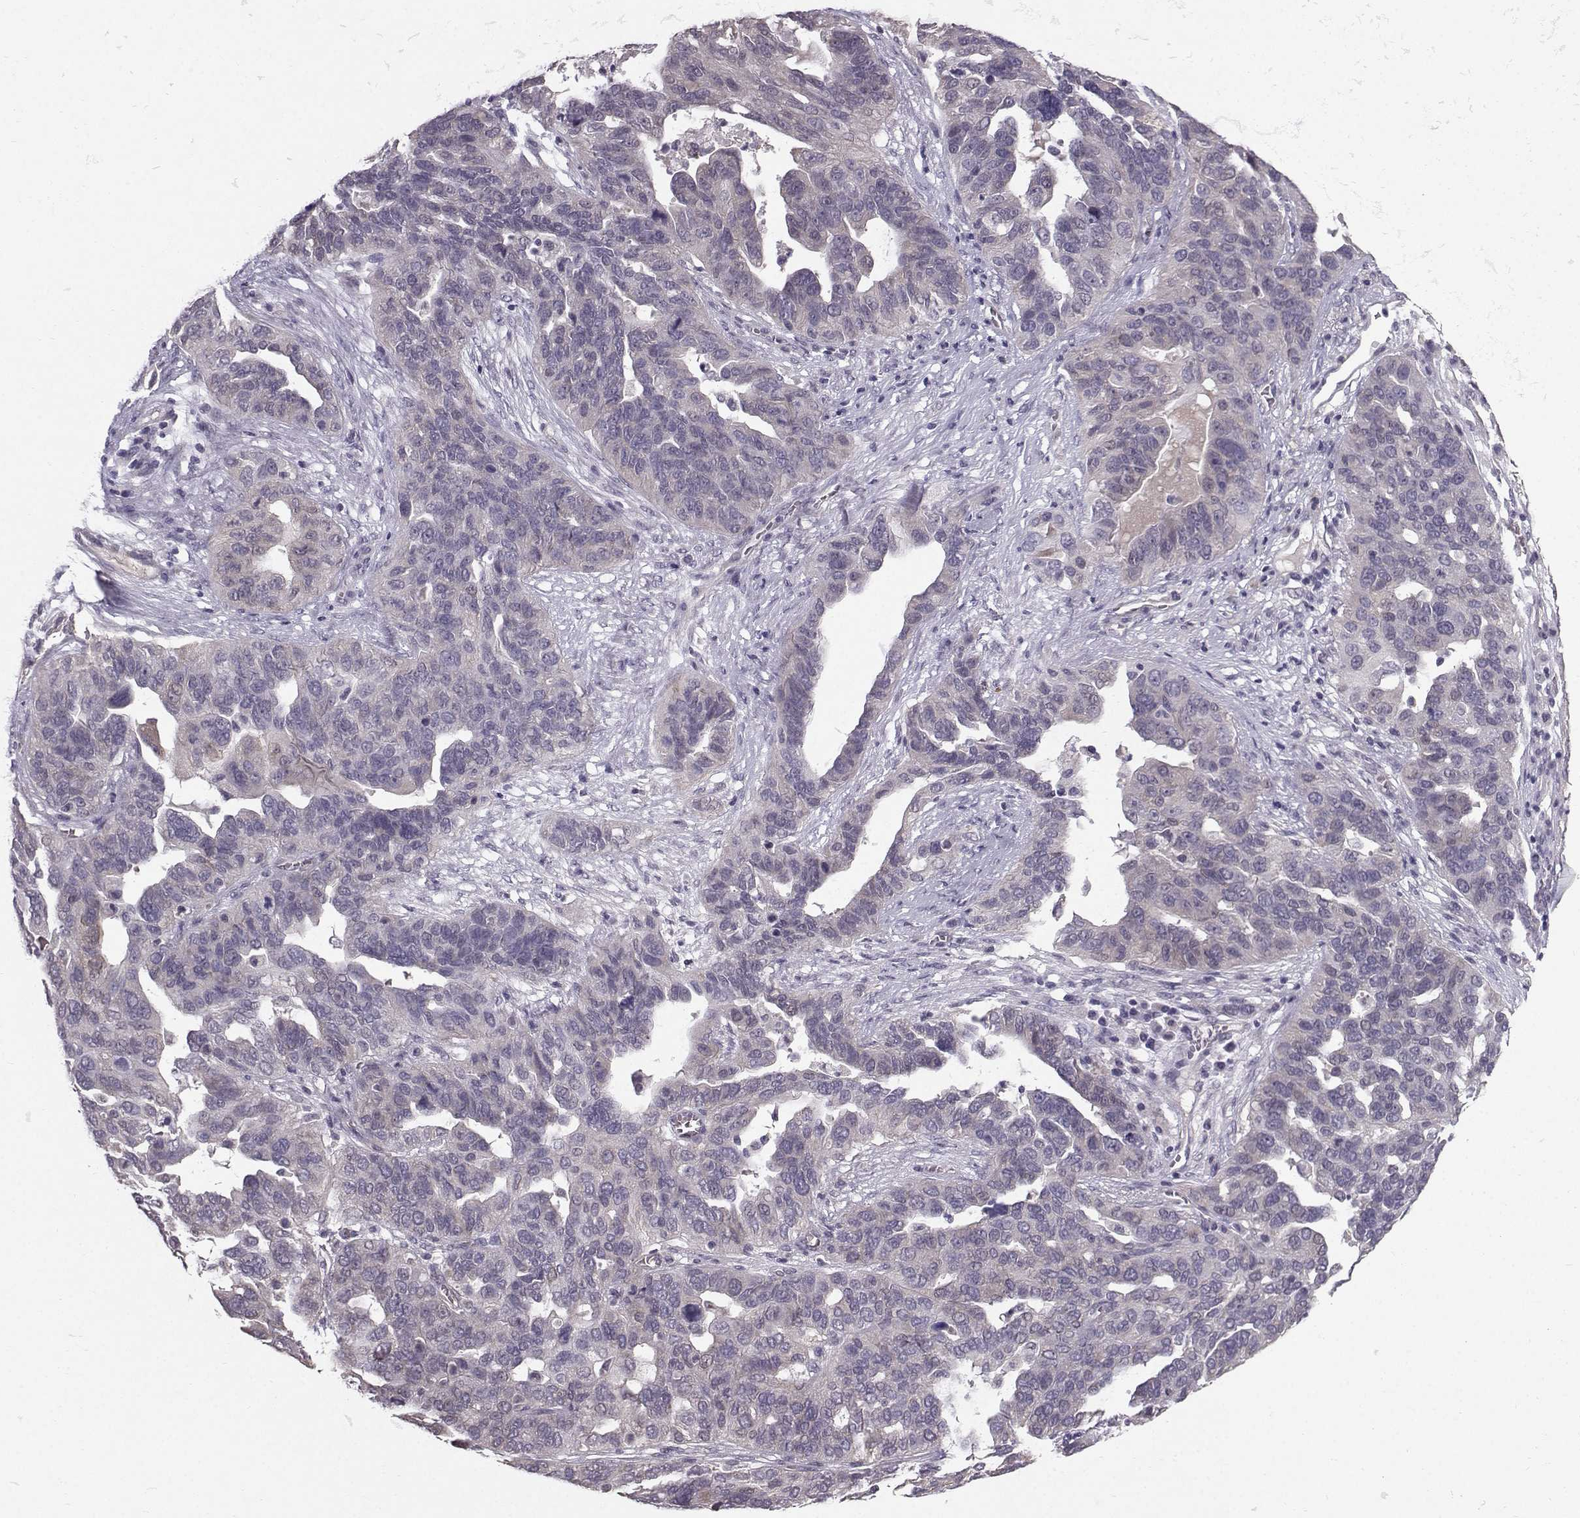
{"staining": {"intensity": "weak", "quantity": "<25%", "location": "cytoplasmic/membranous"}, "tissue": "ovarian cancer", "cell_type": "Tumor cells", "image_type": "cancer", "snomed": [{"axis": "morphology", "description": "Carcinoma, endometroid"}, {"axis": "topography", "description": "Soft tissue"}, {"axis": "topography", "description": "Ovary"}], "caption": "The micrograph reveals no significant expression in tumor cells of ovarian cancer (endometroid carcinoma).", "gene": "TSPYL5", "patient": {"sex": "female", "age": 52}}